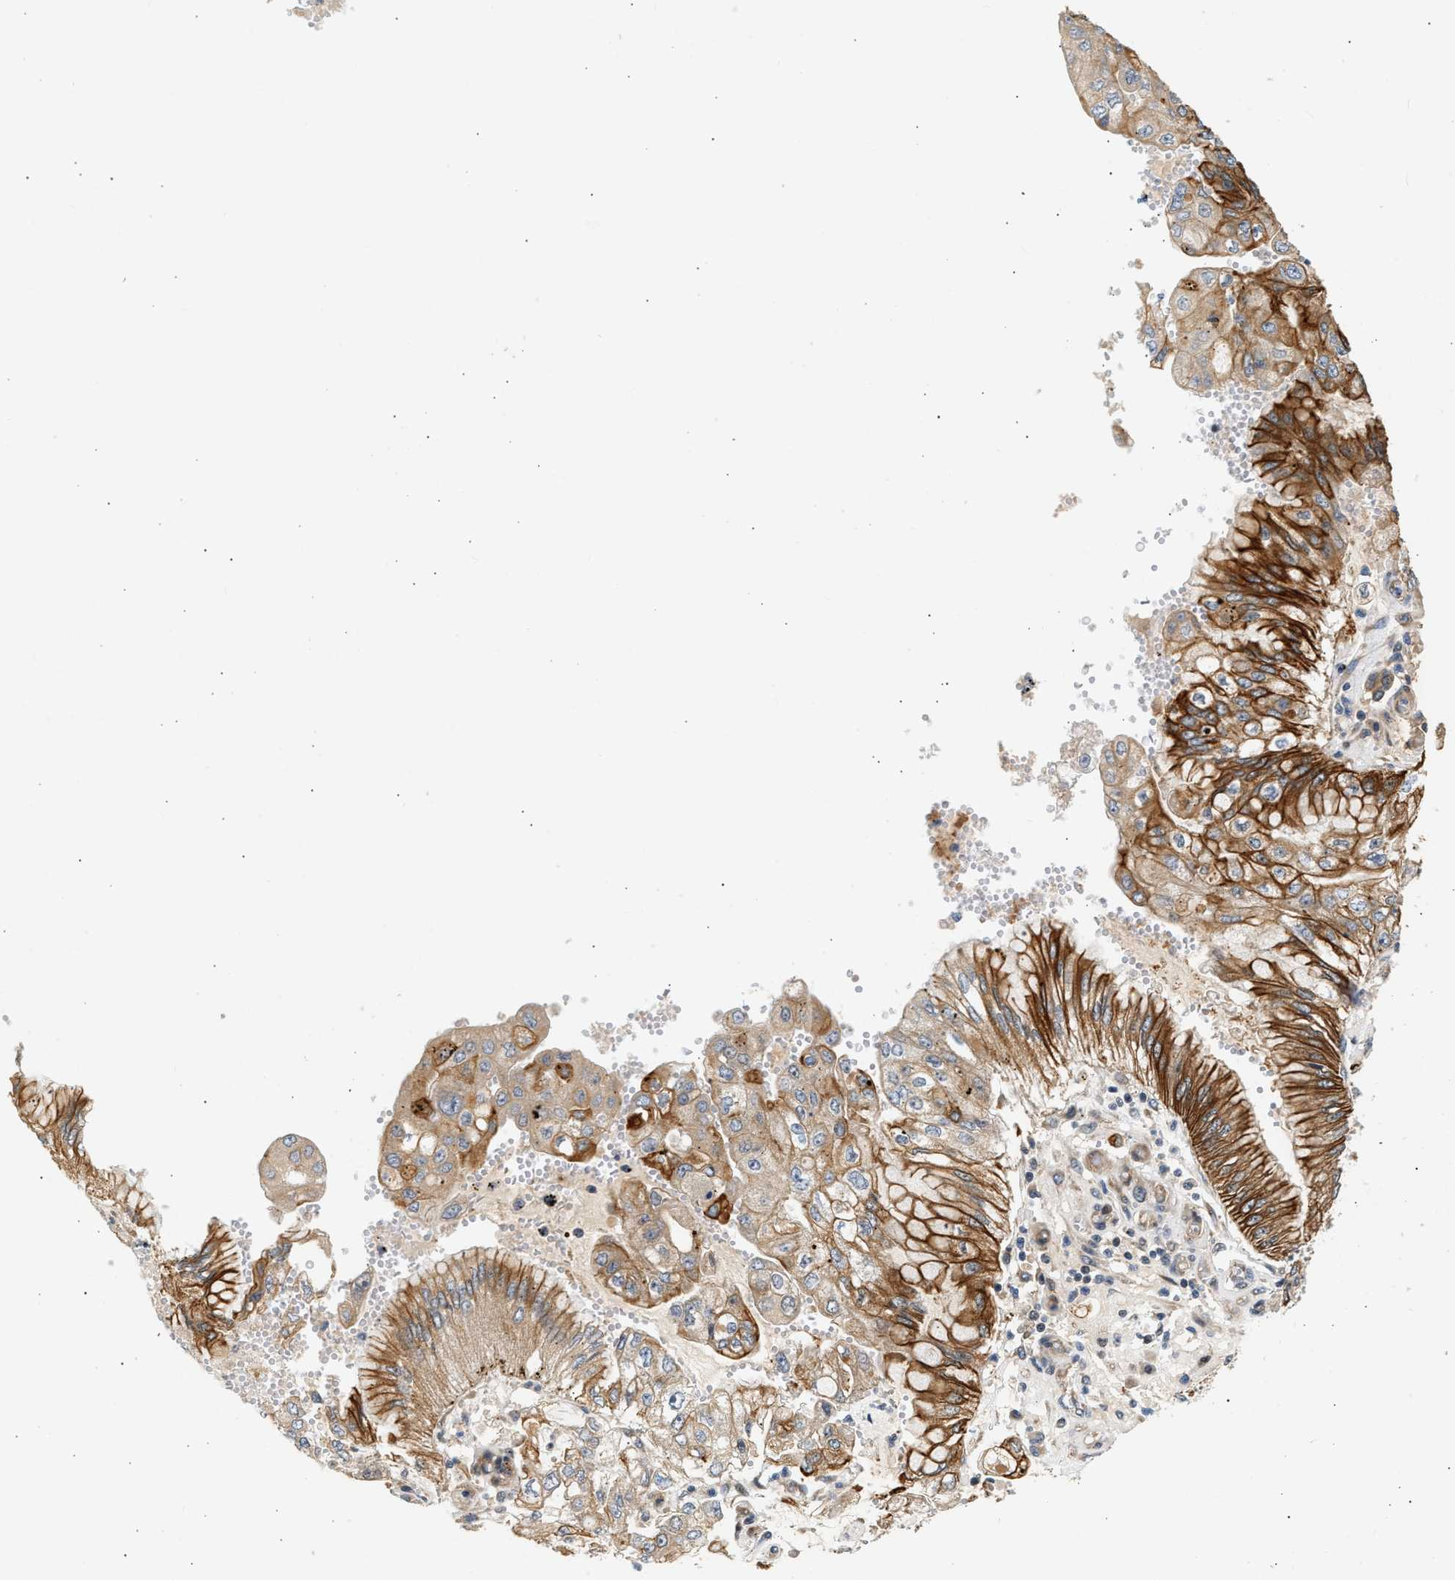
{"staining": {"intensity": "strong", "quantity": ">75%", "location": "cytoplasmic/membranous"}, "tissue": "stomach cancer", "cell_type": "Tumor cells", "image_type": "cancer", "snomed": [{"axis": "morphology", "description": "Adenocarcinoma, NOS"}, {"axis": "topography", "description": "Stomach"}], "caption": "Stomach adenocarcinoma stained for a protein (brown) displays strong cytoplasmic/membranous positive expression in approximately >75% of tumor cells.", "gene": "WDR31", "patient": {"sex": "male", "age": 76}}